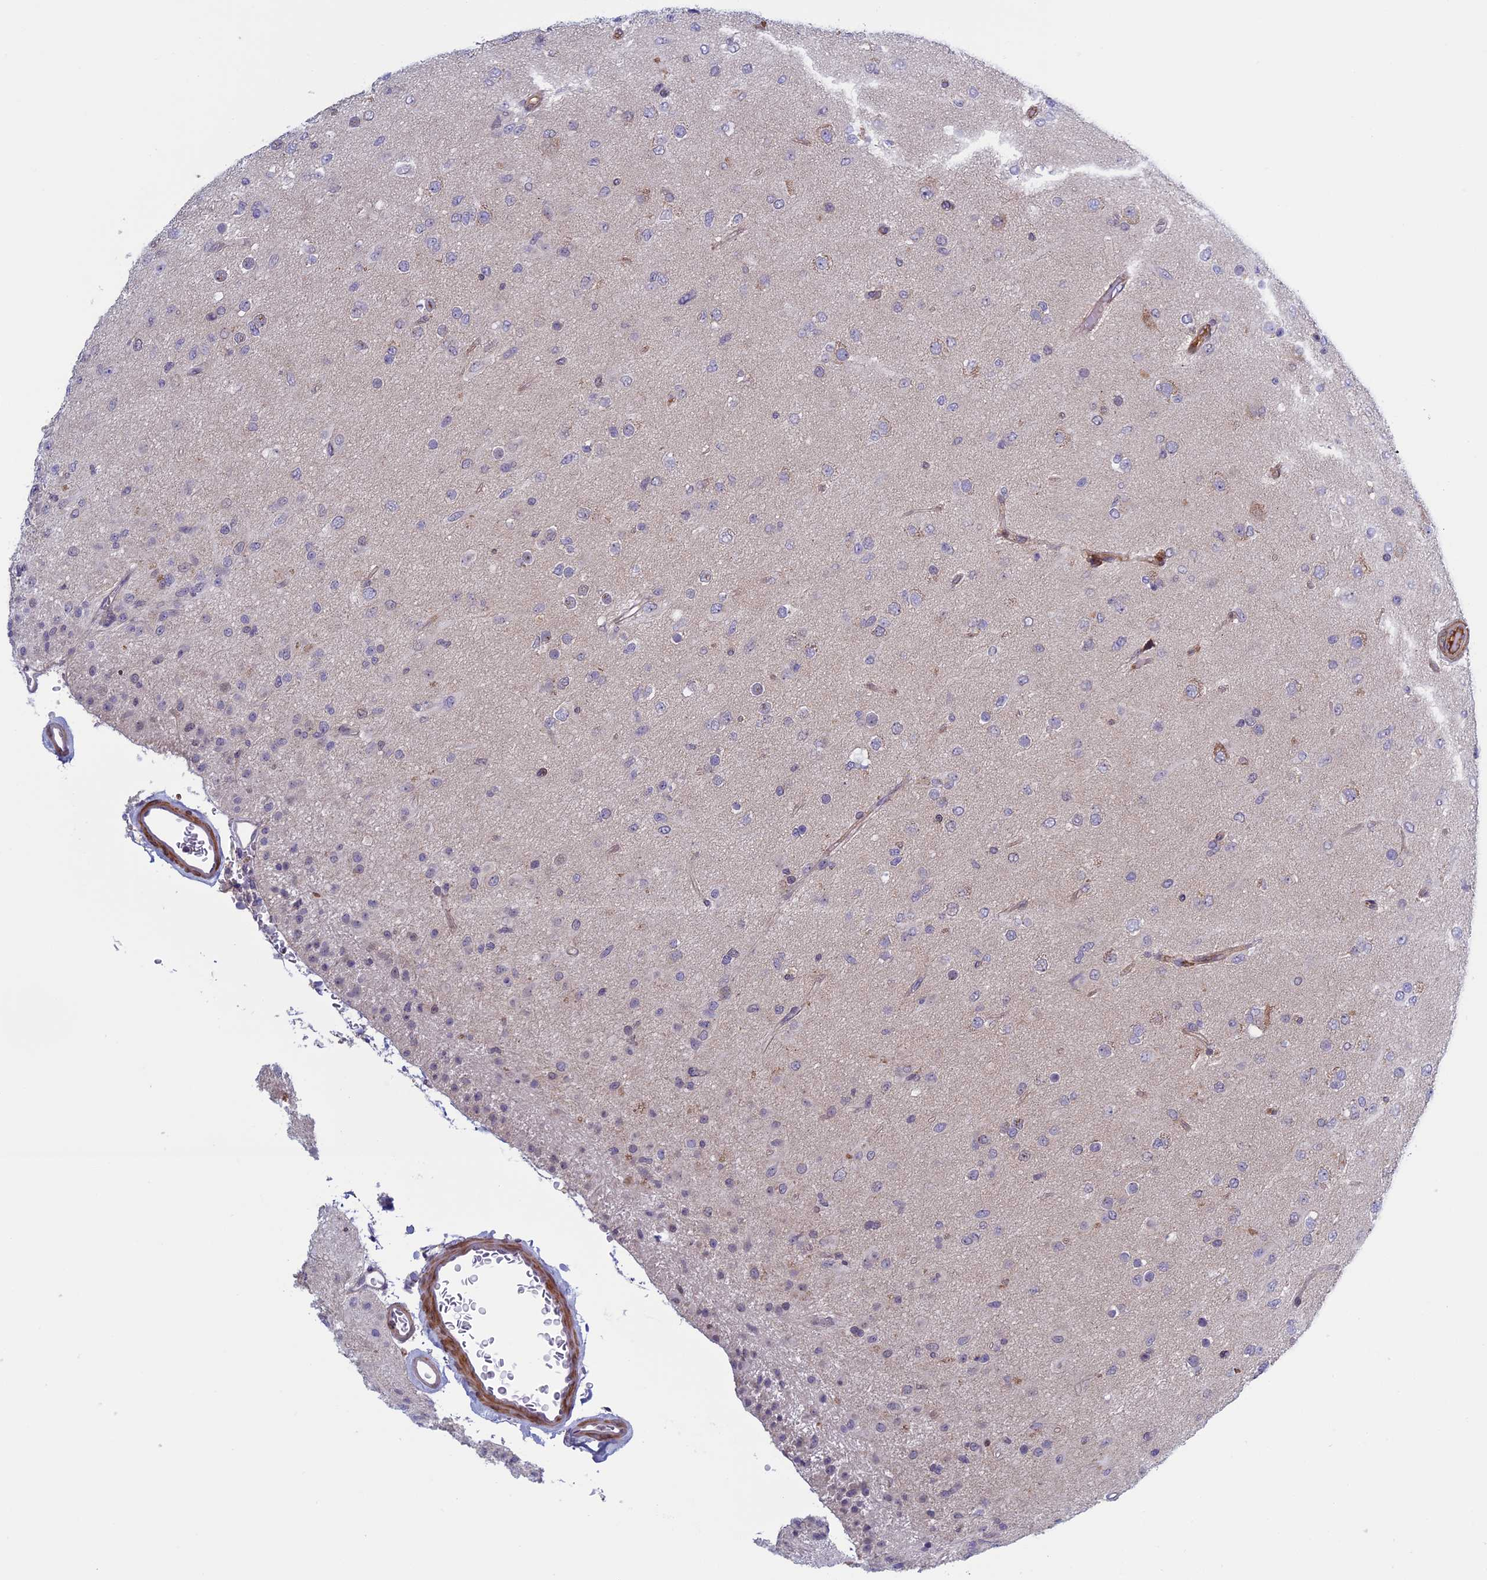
{"staining": {"intensity": "negative", "quantity": "none", "location": "none"}, "tissue": "glioma", "cell_type": "Tumor cells", "image_type": "cancer", "snomed": [{"axis": "morphology", "description": "Glioma, malignant, Low grade"}, {"axis": "topography", "description": "Brain"}], "caption": "The immunohistochemistry (IHC) histopathology image has no significant positivity in tumor cells of malignant low-grade glioma tissue.", "gene": "FADS1", "patient": {"sex": "male", "age": 65}}